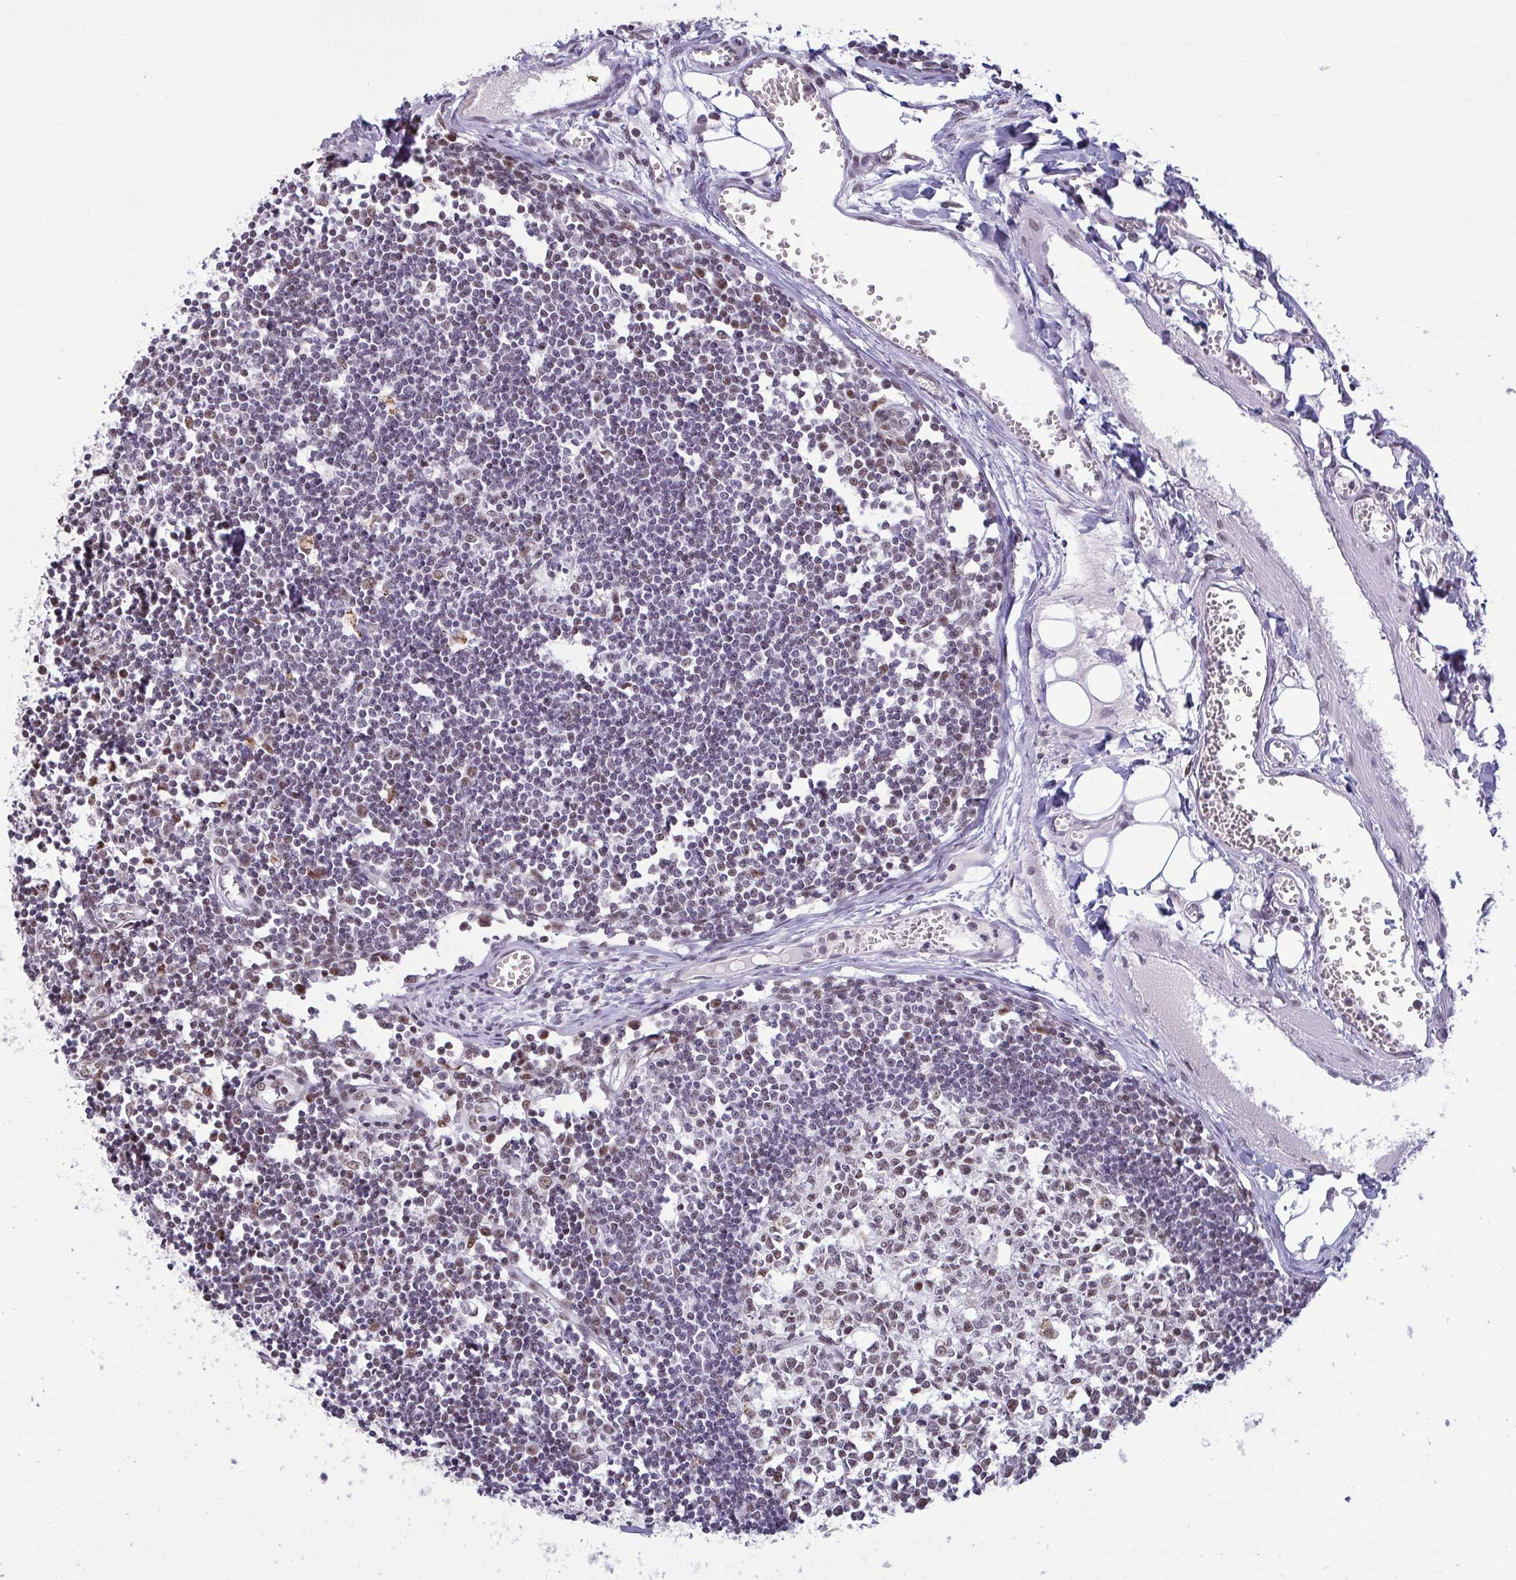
{"staining": {"intensity": "moderate", "quantity": ">75%", "location": "nuclear"}, "tissue": "lymph node", "cell_type": "Germinal center cells", "image_type": "normal", "snomed": [{"axis": "morphology", "description": "Normal tissue, NOS"}, {"axis": "topography", "description": "Lymph node"}], "caption": "Immunohistochemistry (IHC) histopathology image of normal lymph node: human lymph node stained using IHC demonstrates medium levels of moderate protein expression localized specifically in the nuclear of germinal center cells, appearing as a nuclear brown color.", "gene": "CBFA2T2", "patient": {"sex": "female", "age": 11}}